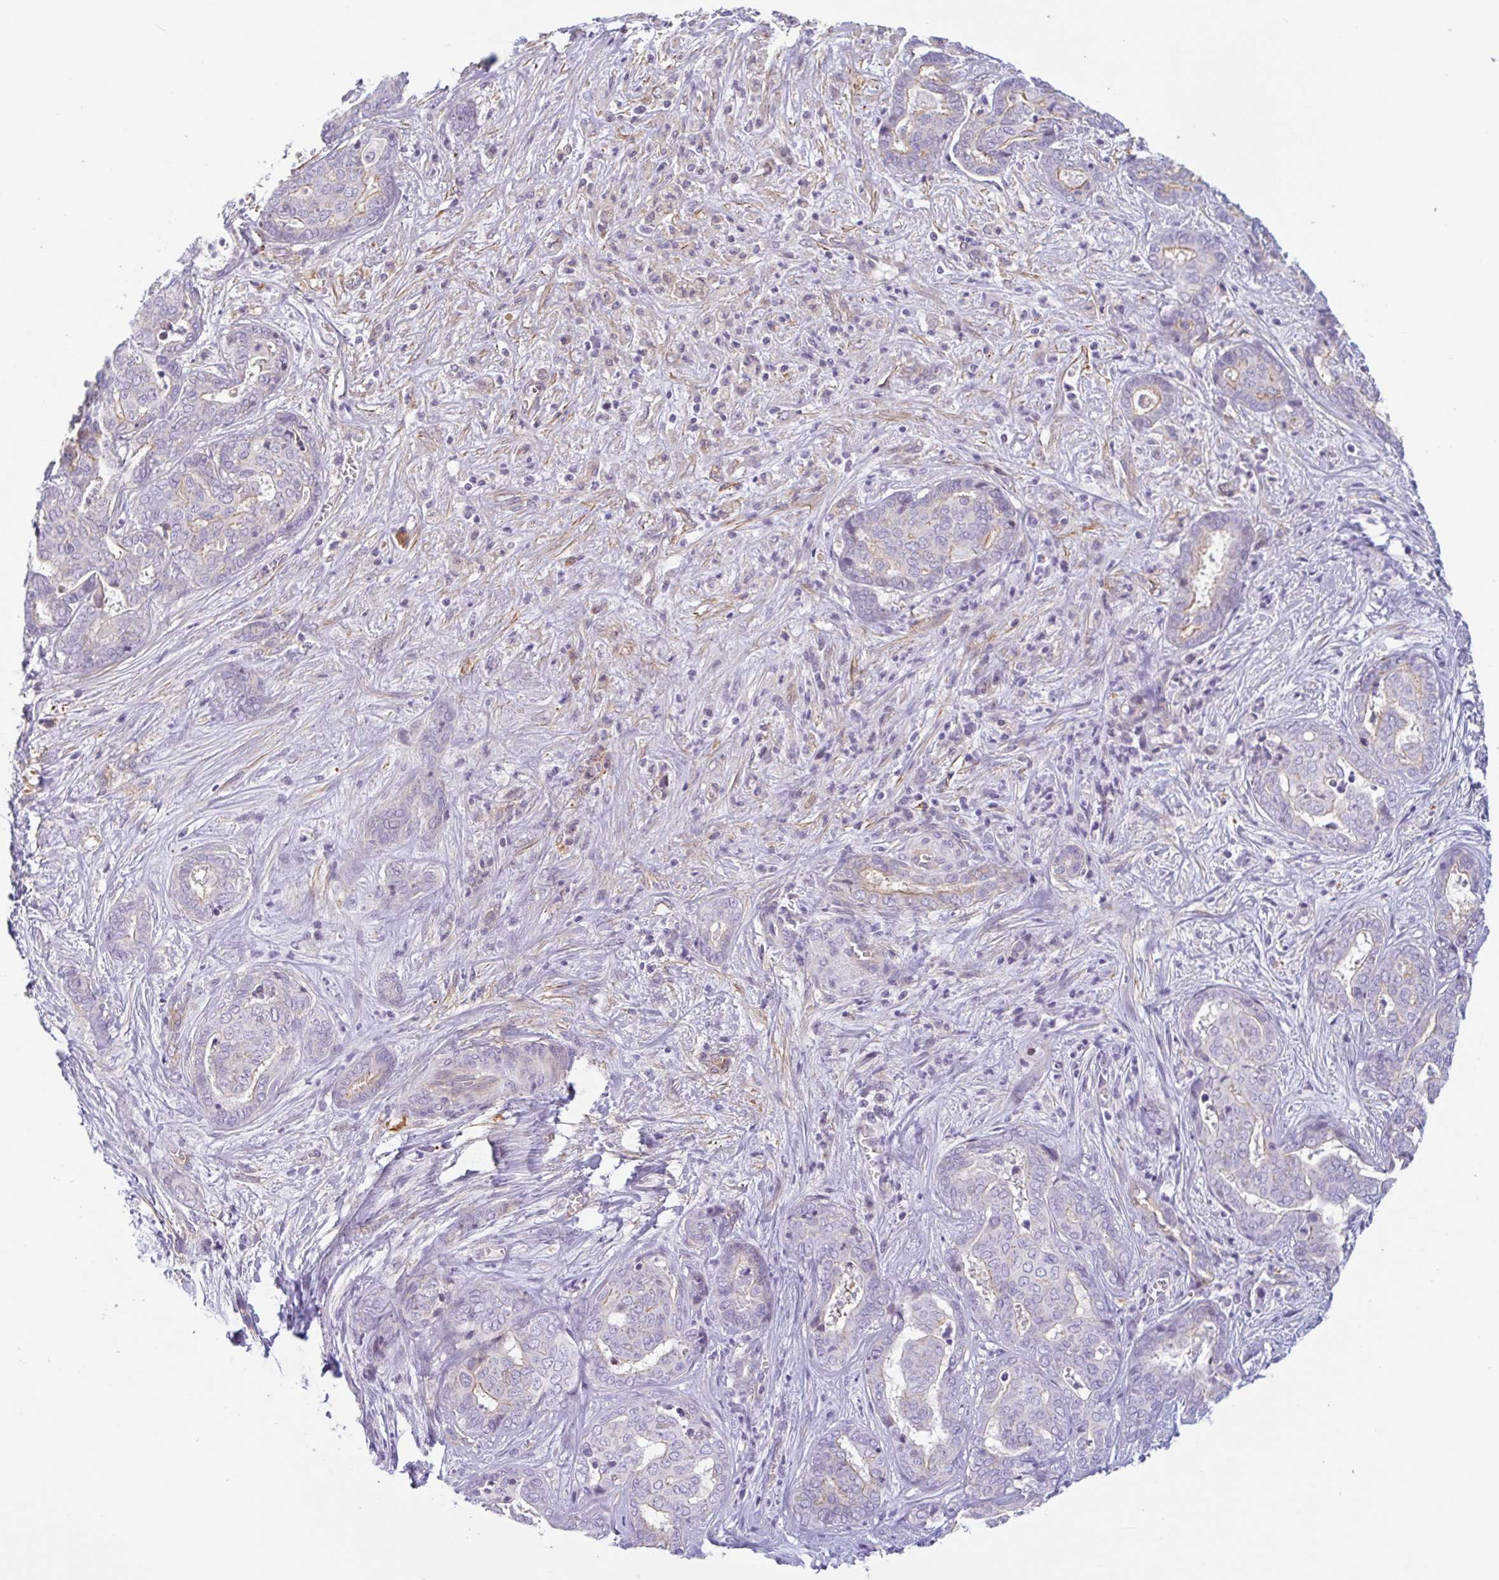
{"staining": {"intensity": "moderate", "quantity": "25%-75%", "location": "cytoplasmic/membranous"}, "tissue": "liver cancer", "cell_type": "Tumor cells", "image_type": "cancer", "snomed": [{"axis": "morphology", "description": "Cholangiocarcinoma"}, {"axis": "topography", "description": "Liver"}], "caption": "A brown stain highlights moderate cytoplasmic/membranous expression of a protein in liver cancer (cholangiocarcinoma) tumor cells.", "gene": "MYH10", "patient": {"sex": "female", "age": 64}}